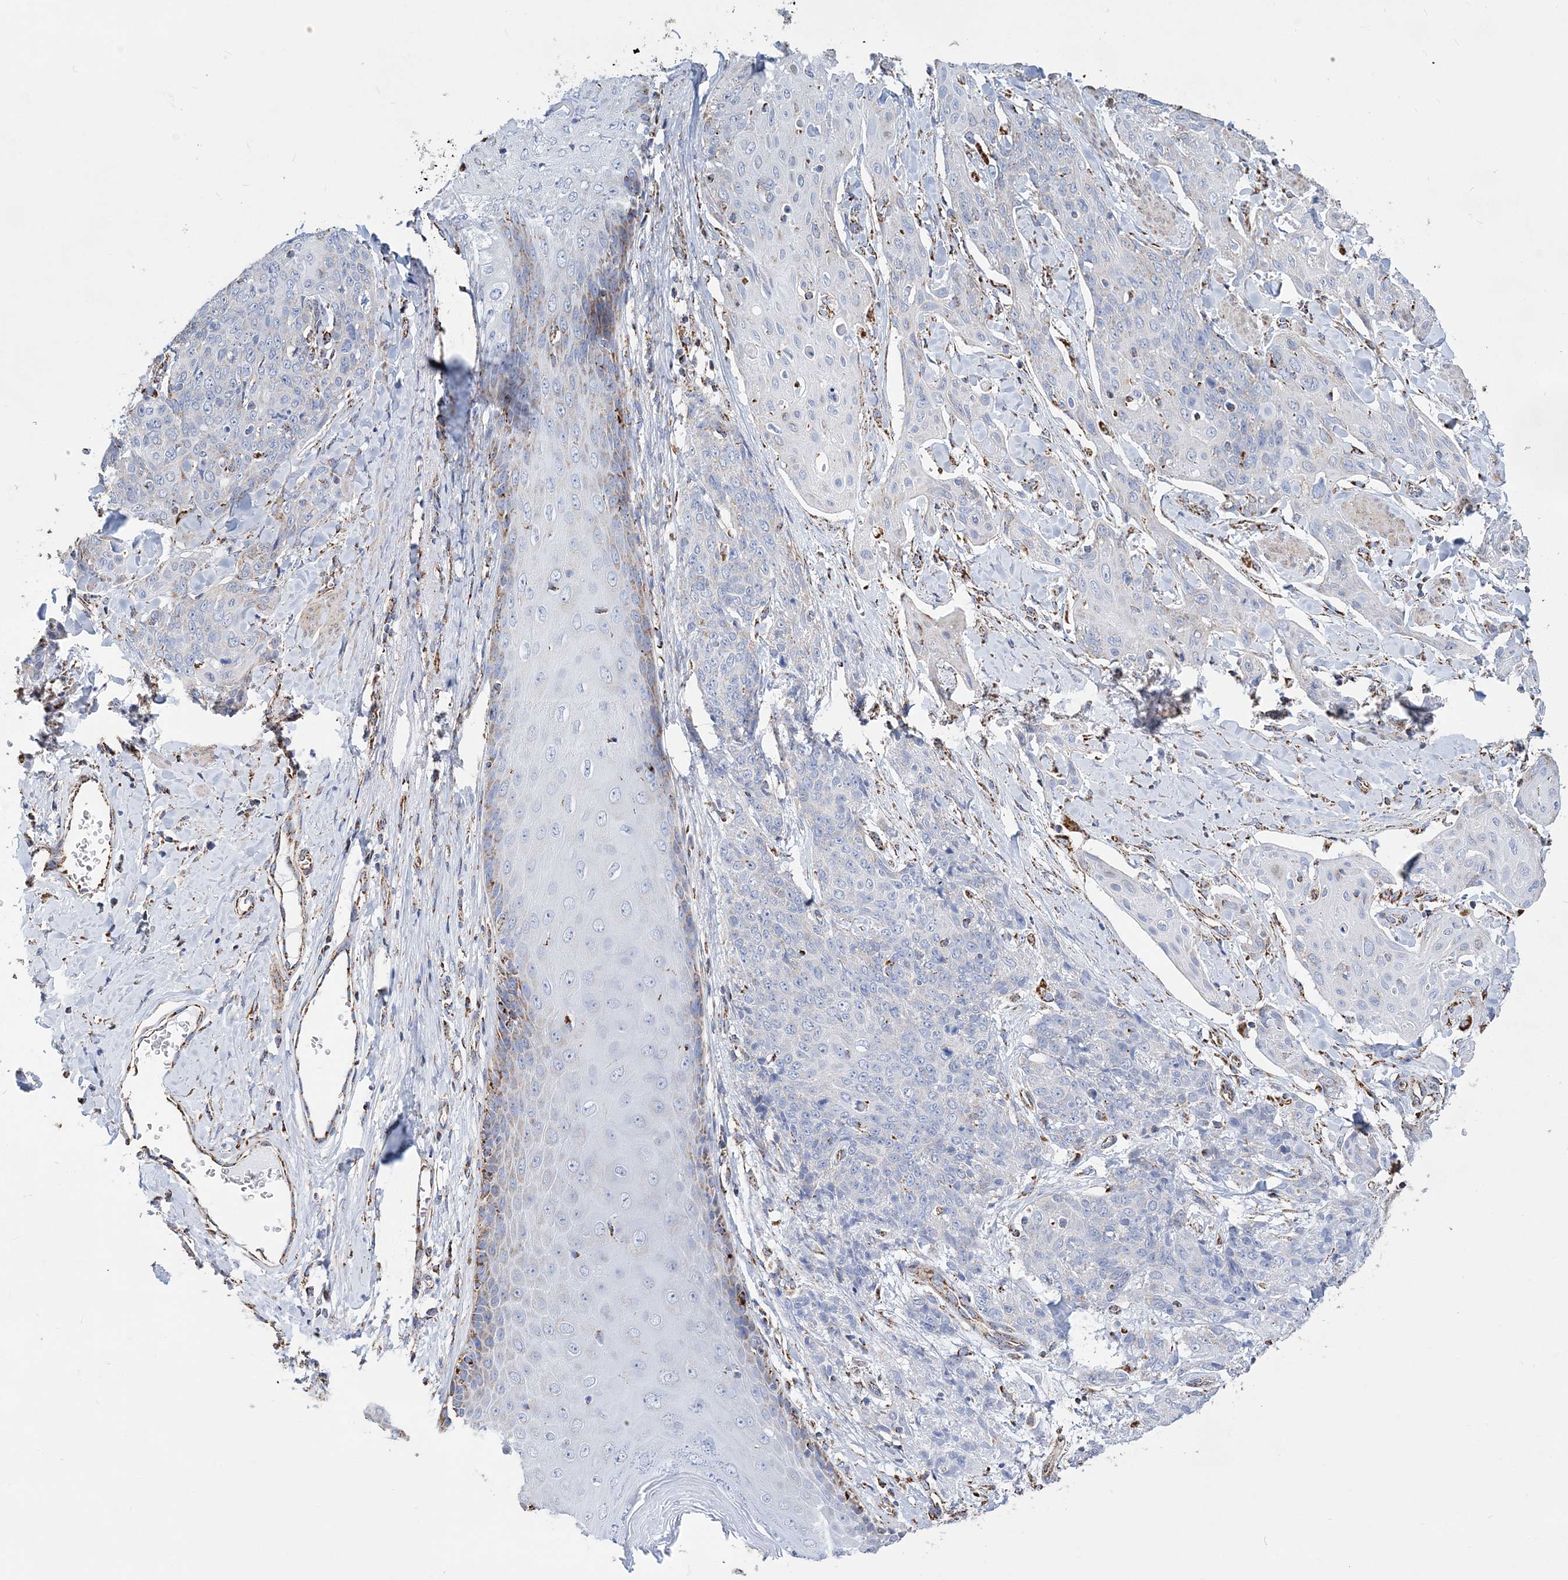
{"staining": {"intensity": "negative", "quantity": "none", "location": "none"}, "tissue": "skin cancer", "cell_type": "Tumor cells", "image_type": "cancer", "snomed": [{"axis": "morphology", "description": "Squamous cell carcinoma, NOS"}, {"axis": "topography", "description": "Skin"}, {"axis": "topography", "description": "Vulva"}], "caption": "Immunohistochemical staining of skin cancer reveals no significant positivity in tumor cells. (IHC, brightfield microscopy, high magnification).", "gene": "ACOT9", "patient": {"sex": "female", "age": 85}}